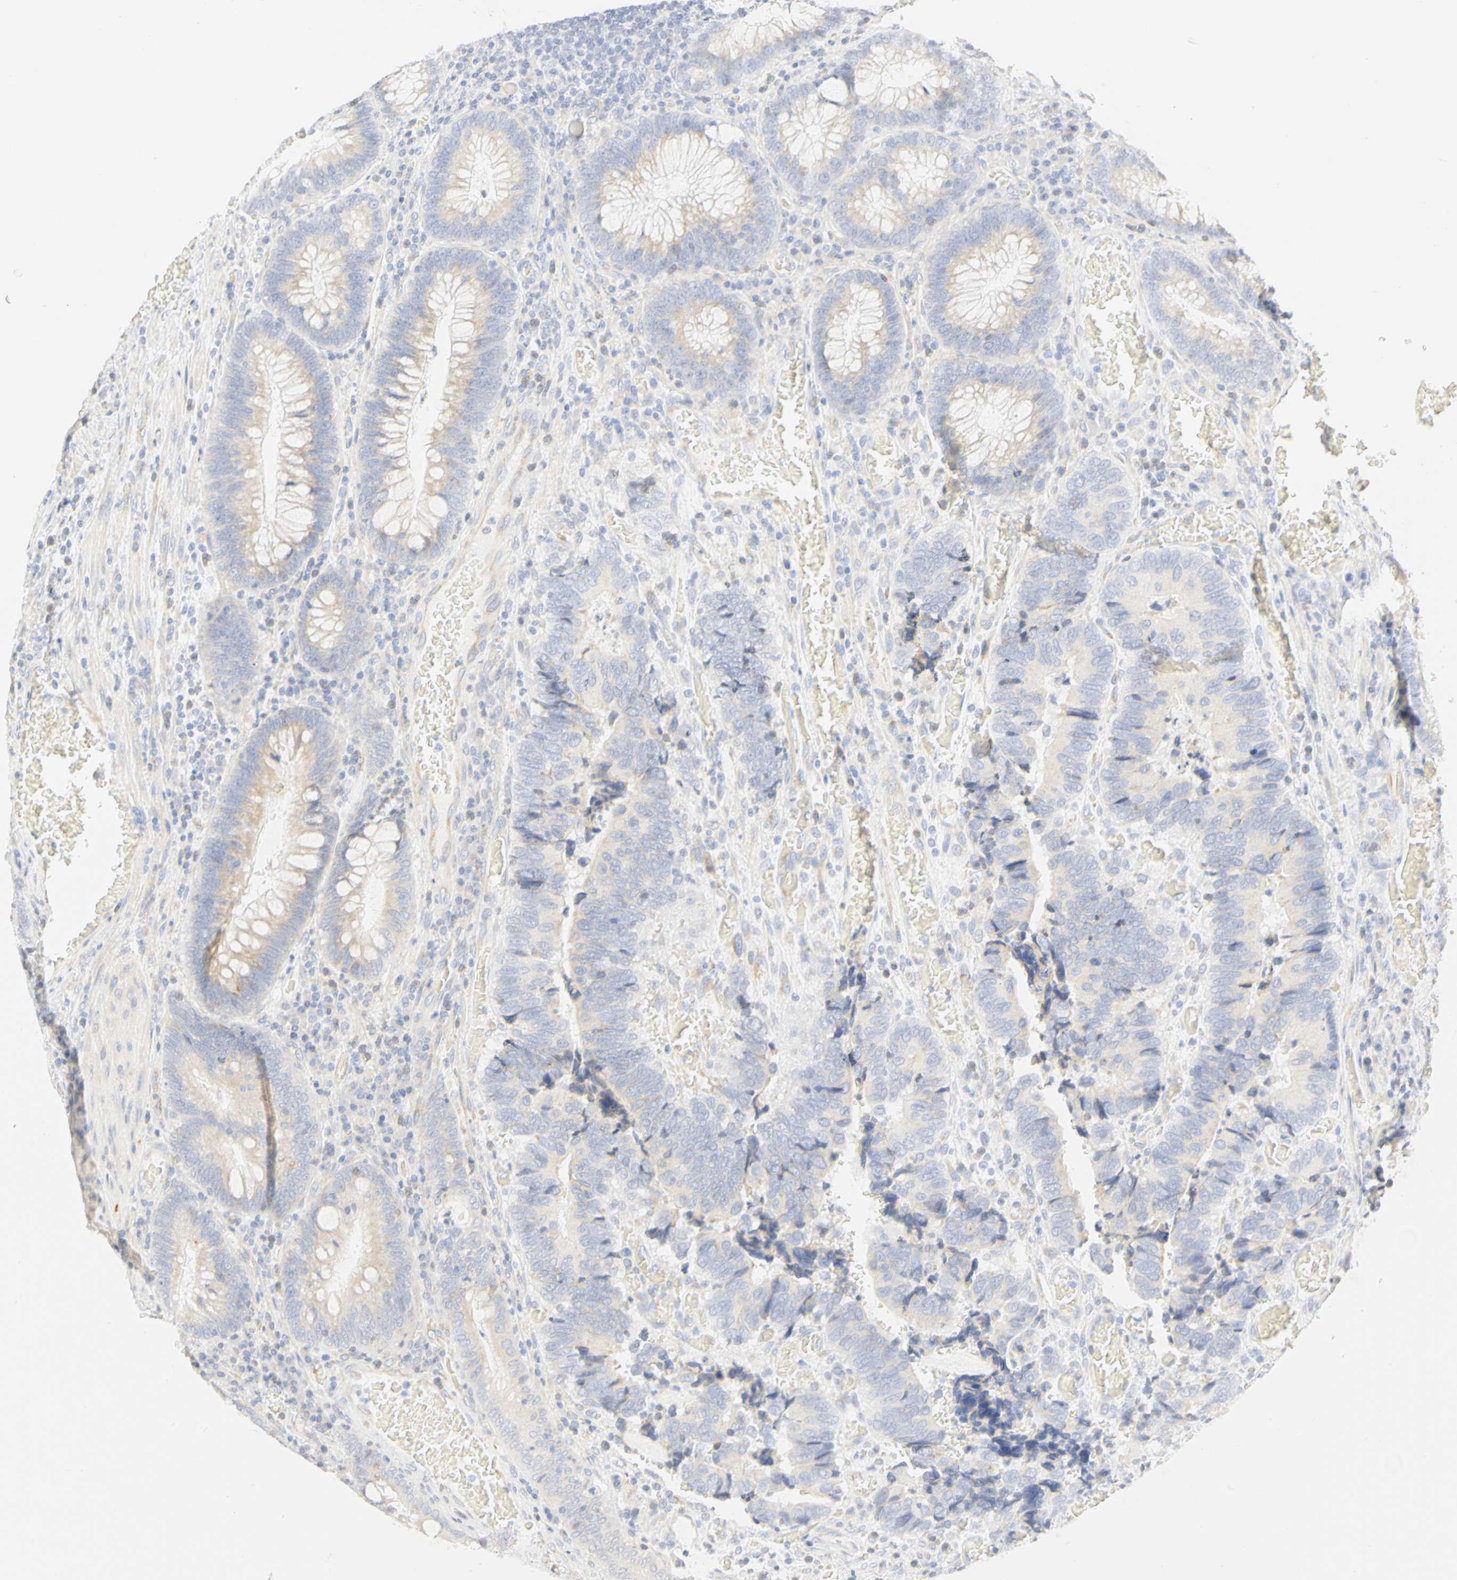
{"staining": {"intensity": "weak", "quantity": ">75%", "location": "cytoplasmic/membranous"}, "tissue": "colorectal cancer", "cell_type": "Tumor cells", "image_type": "cancer", "snomed": [{"axis": "morphology", "description": "Adenocarcinoma, NOS"}, {"axis": "topography", "description": "Colon"}], "caption": "Approximately >75% of tumor cells in adenocarcinoma (colorectal) display weak cytoplasmic/membranous protein staining as visualized by brown immunohistochemical staining.", "gene": "GNRH2", "patient": {"sex": "male", "age": 72}}